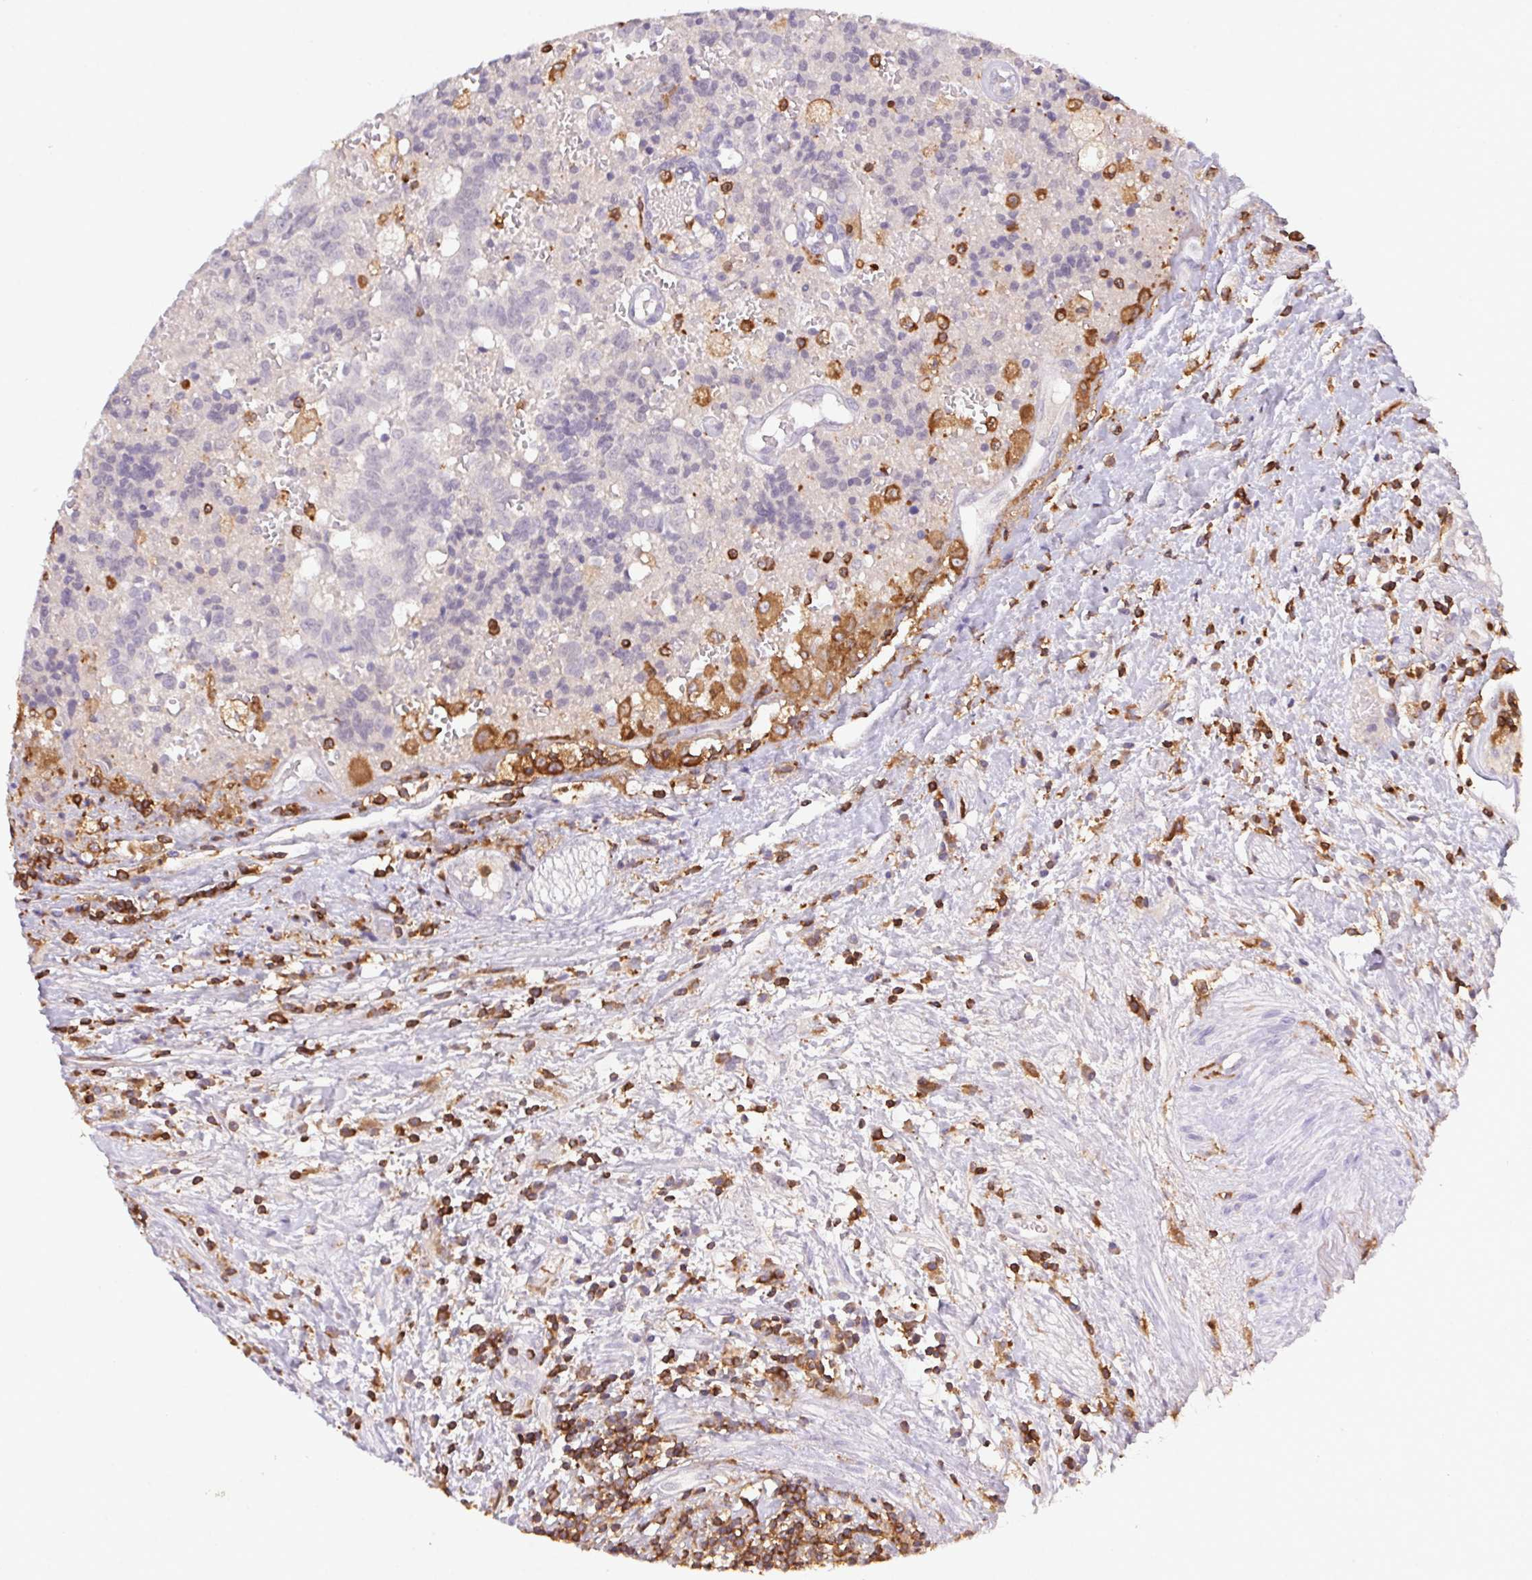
{"staining": {"intensity": "negative", "quantity": "none", "location": "none"}, "tissue": "prostate cancer", "cell_type": "Tumor cells", "image_type": "cancer", "snomed": [{"axis": "morphology", "description": "Adenocarcinoma, High grade"}, {"axis": "topography", "description": "Prostate and seminal vesicle, NOS"}], "caption": "DAB immunohistochemical staining of human adenocarcinoma (high-grade) (prostate) displays no significant expression in tumor cells. (Stains: DAB (3,3'-diaminobenzidine) immunohistochemistry with hematoxylin counter stain, Microscopy: brightfield microscopy at high magnification).", "gene": "APBB1IP", "patient": {"sex": "male", "age": 60}}